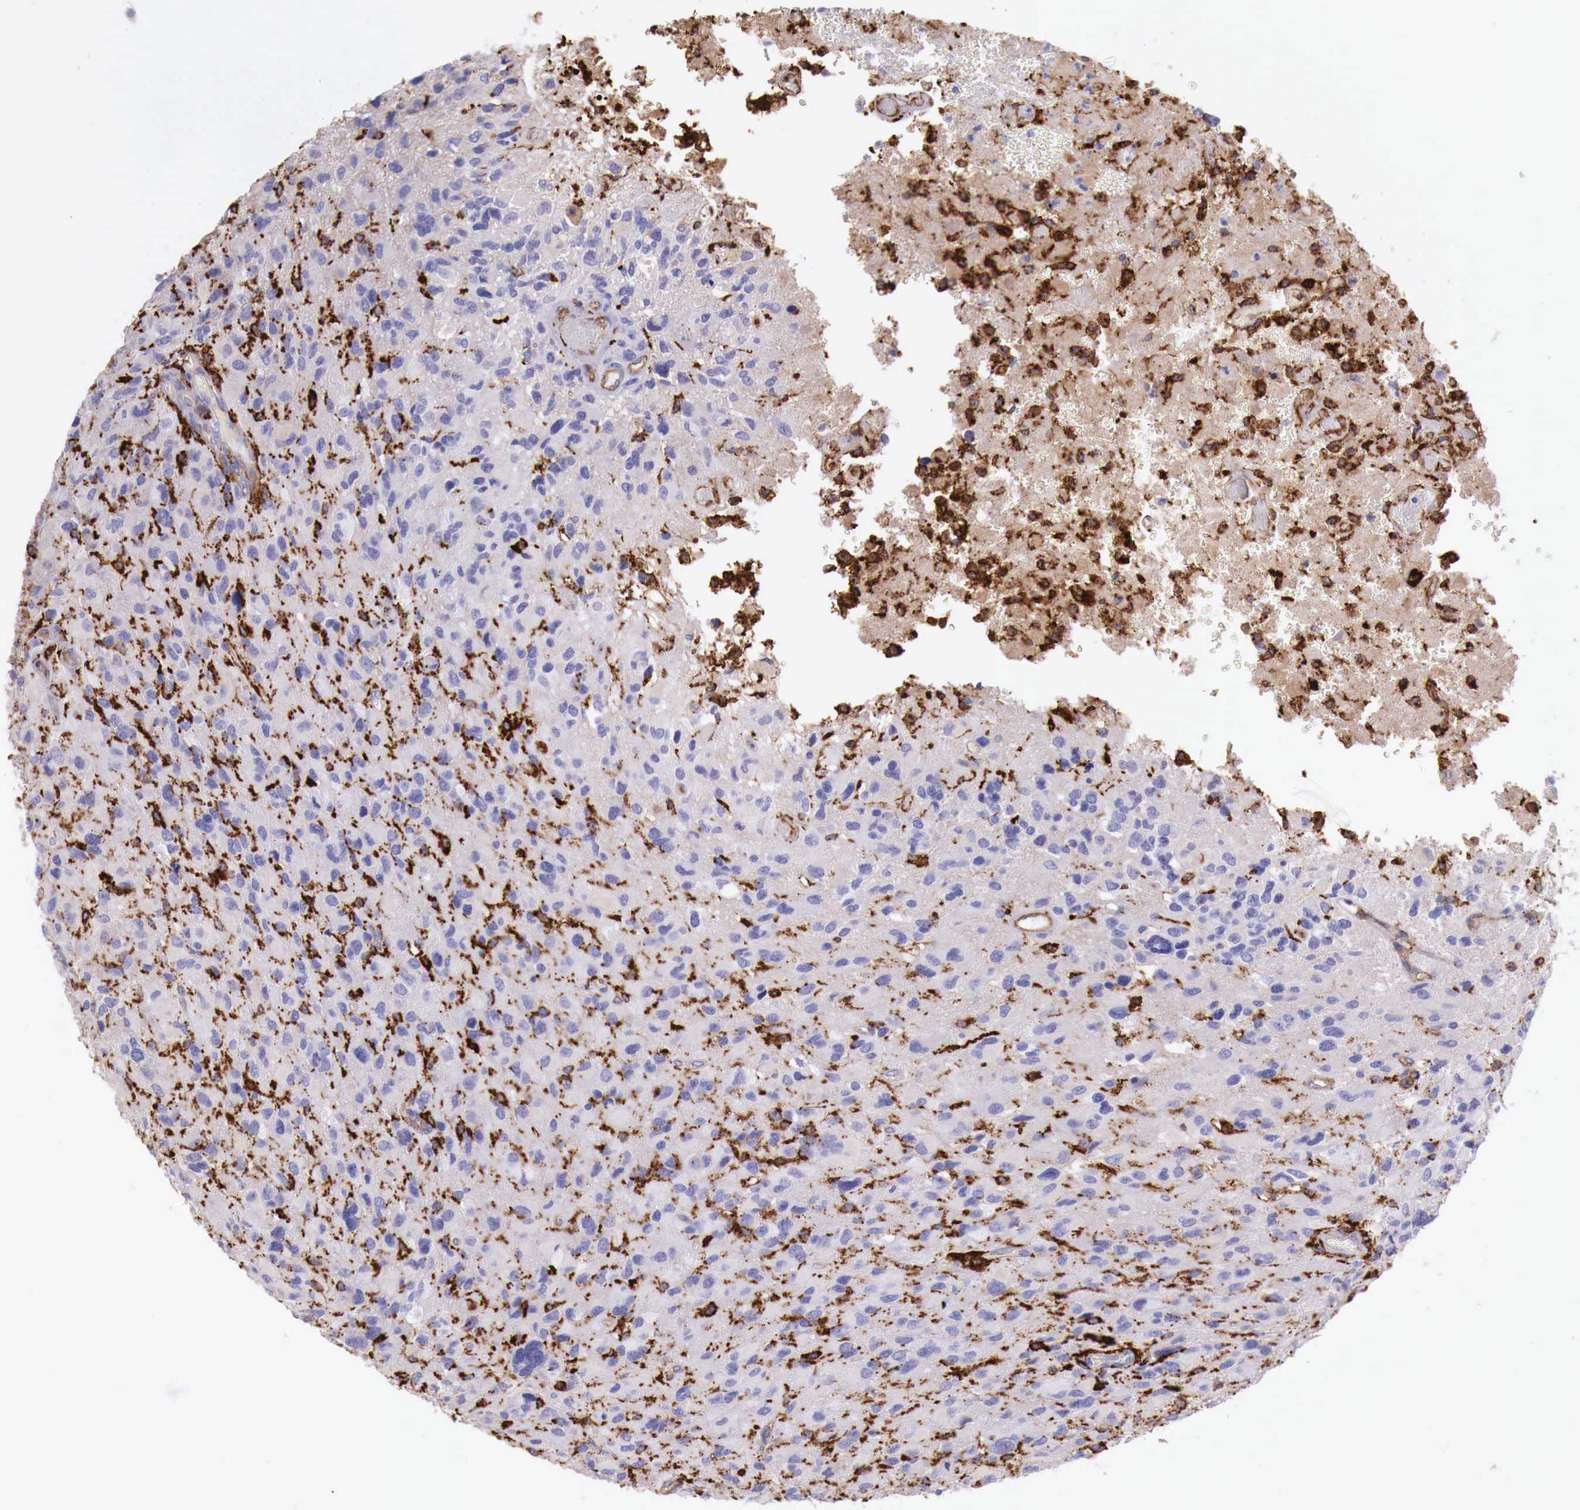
{"staining": {"intensity": "negative", "quantity": "none", "location": "none"}, "tissue": "glioma", "cell_type": "Tumor cells", "image_type": "cancer", "snomed": [{"axis": "morphology", "description": "Glioma, malignant, High grade"}, {"axis": "topography", "description": "Brain"}], "caption": "An IHC photomicrograph of high-grade glioma (malignant) is shown. There is no staining in tumor cells of high-grade glioma (malignant). (DAB (3,3'-diaminobenzidine) IHC, high magnification).", "gene": "MSR1", "patient": {"sex": "male", "age": 69}}